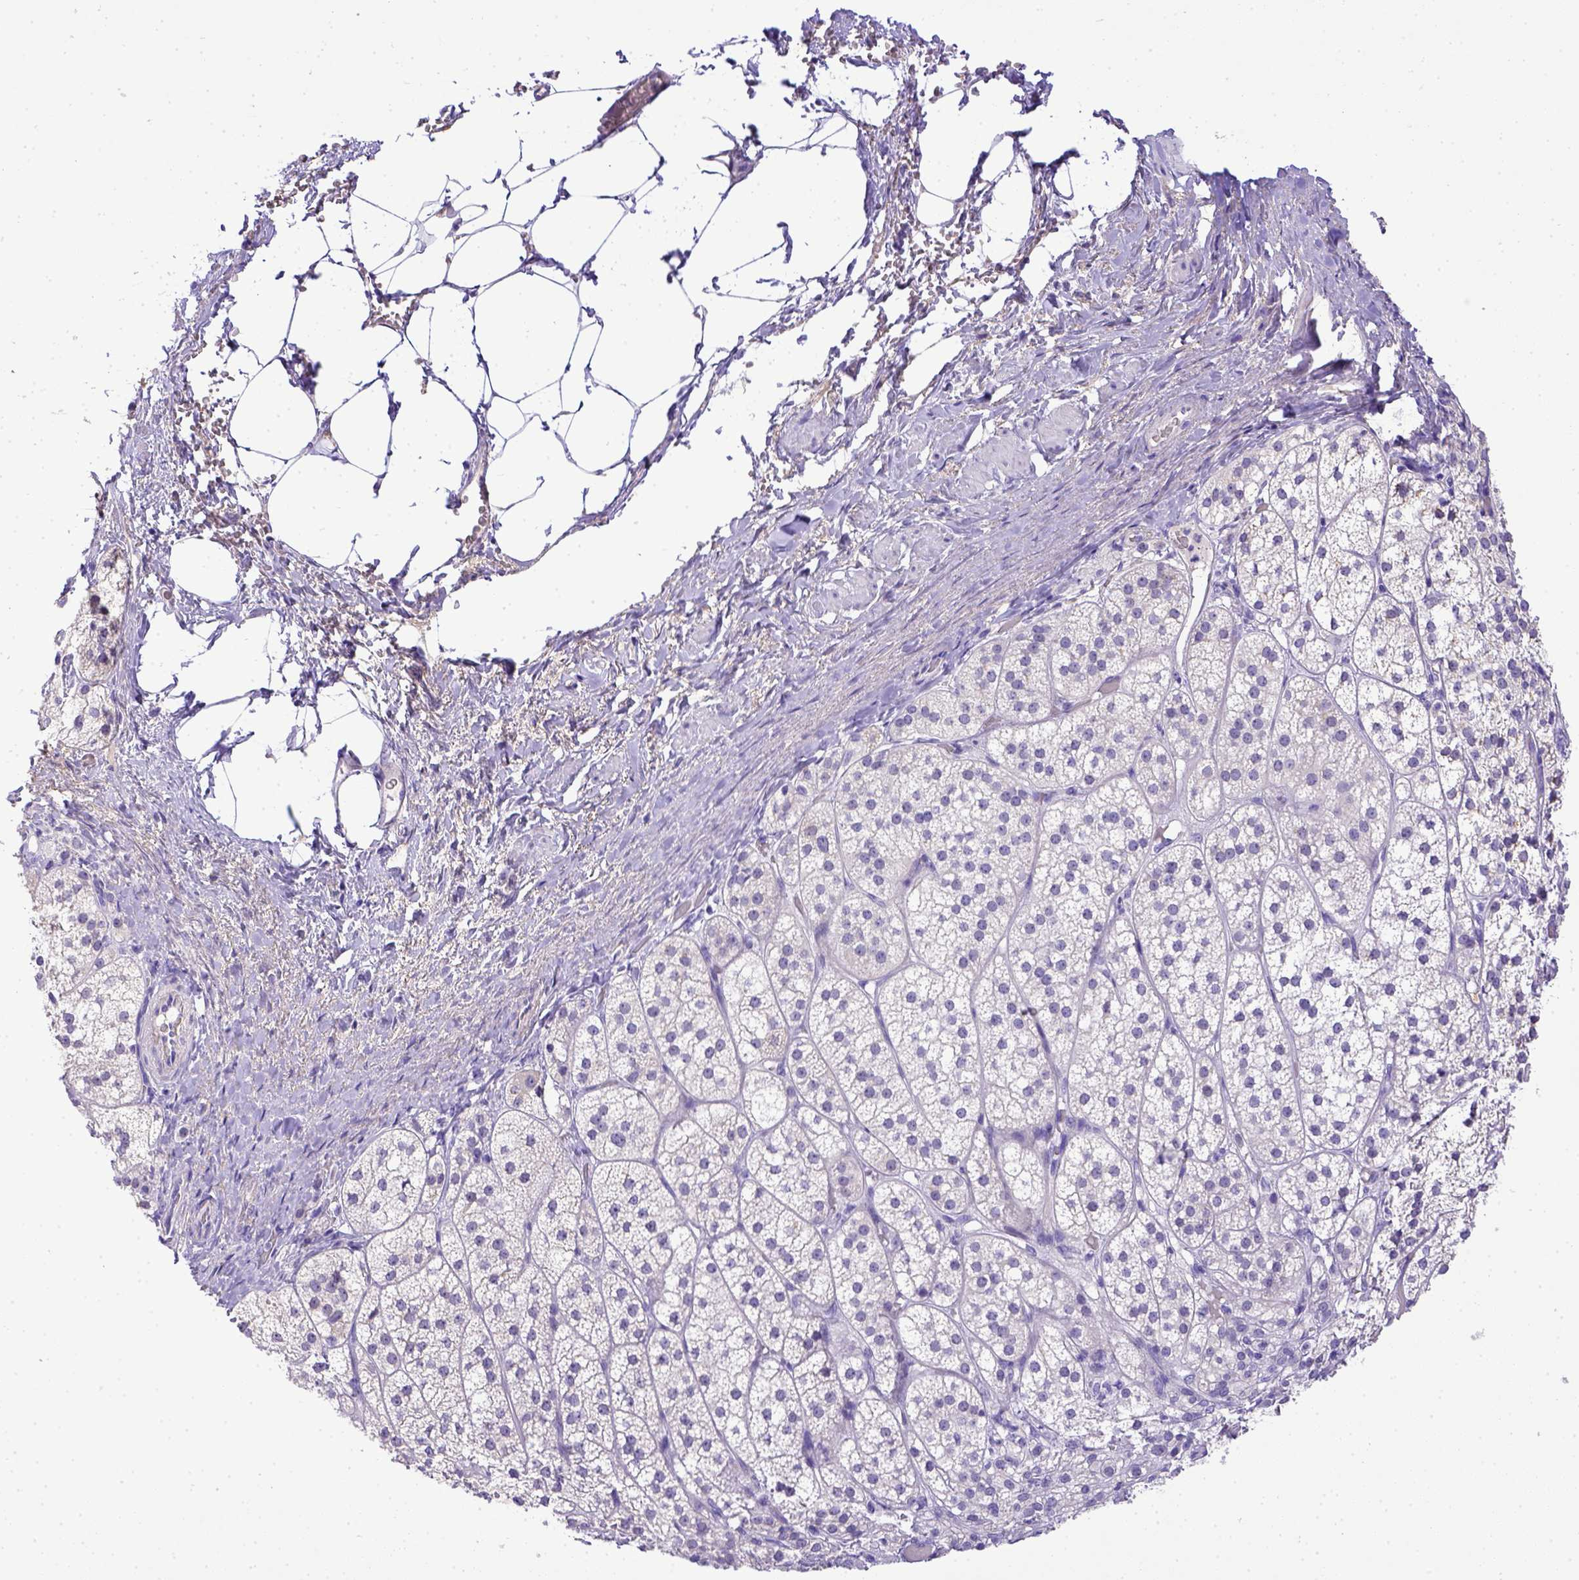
{"staining": {"intensity": "negative", "quantity": "none", "location": "none"}, "tissue": "adrenal gland", "cell_type": "Glandular cells", "image_type": "normal", "snomed": [{"axis": "morphology", "description": "Normal tissue, NOS"}, {"axis": "topography", "description": "Adrenal gland"}], "caption": "IHC of normal adrenal gland exhibits no expression in glandular cells.", "gene": "BTN1A1", "patient": {"sex": "female", "age": 60}}